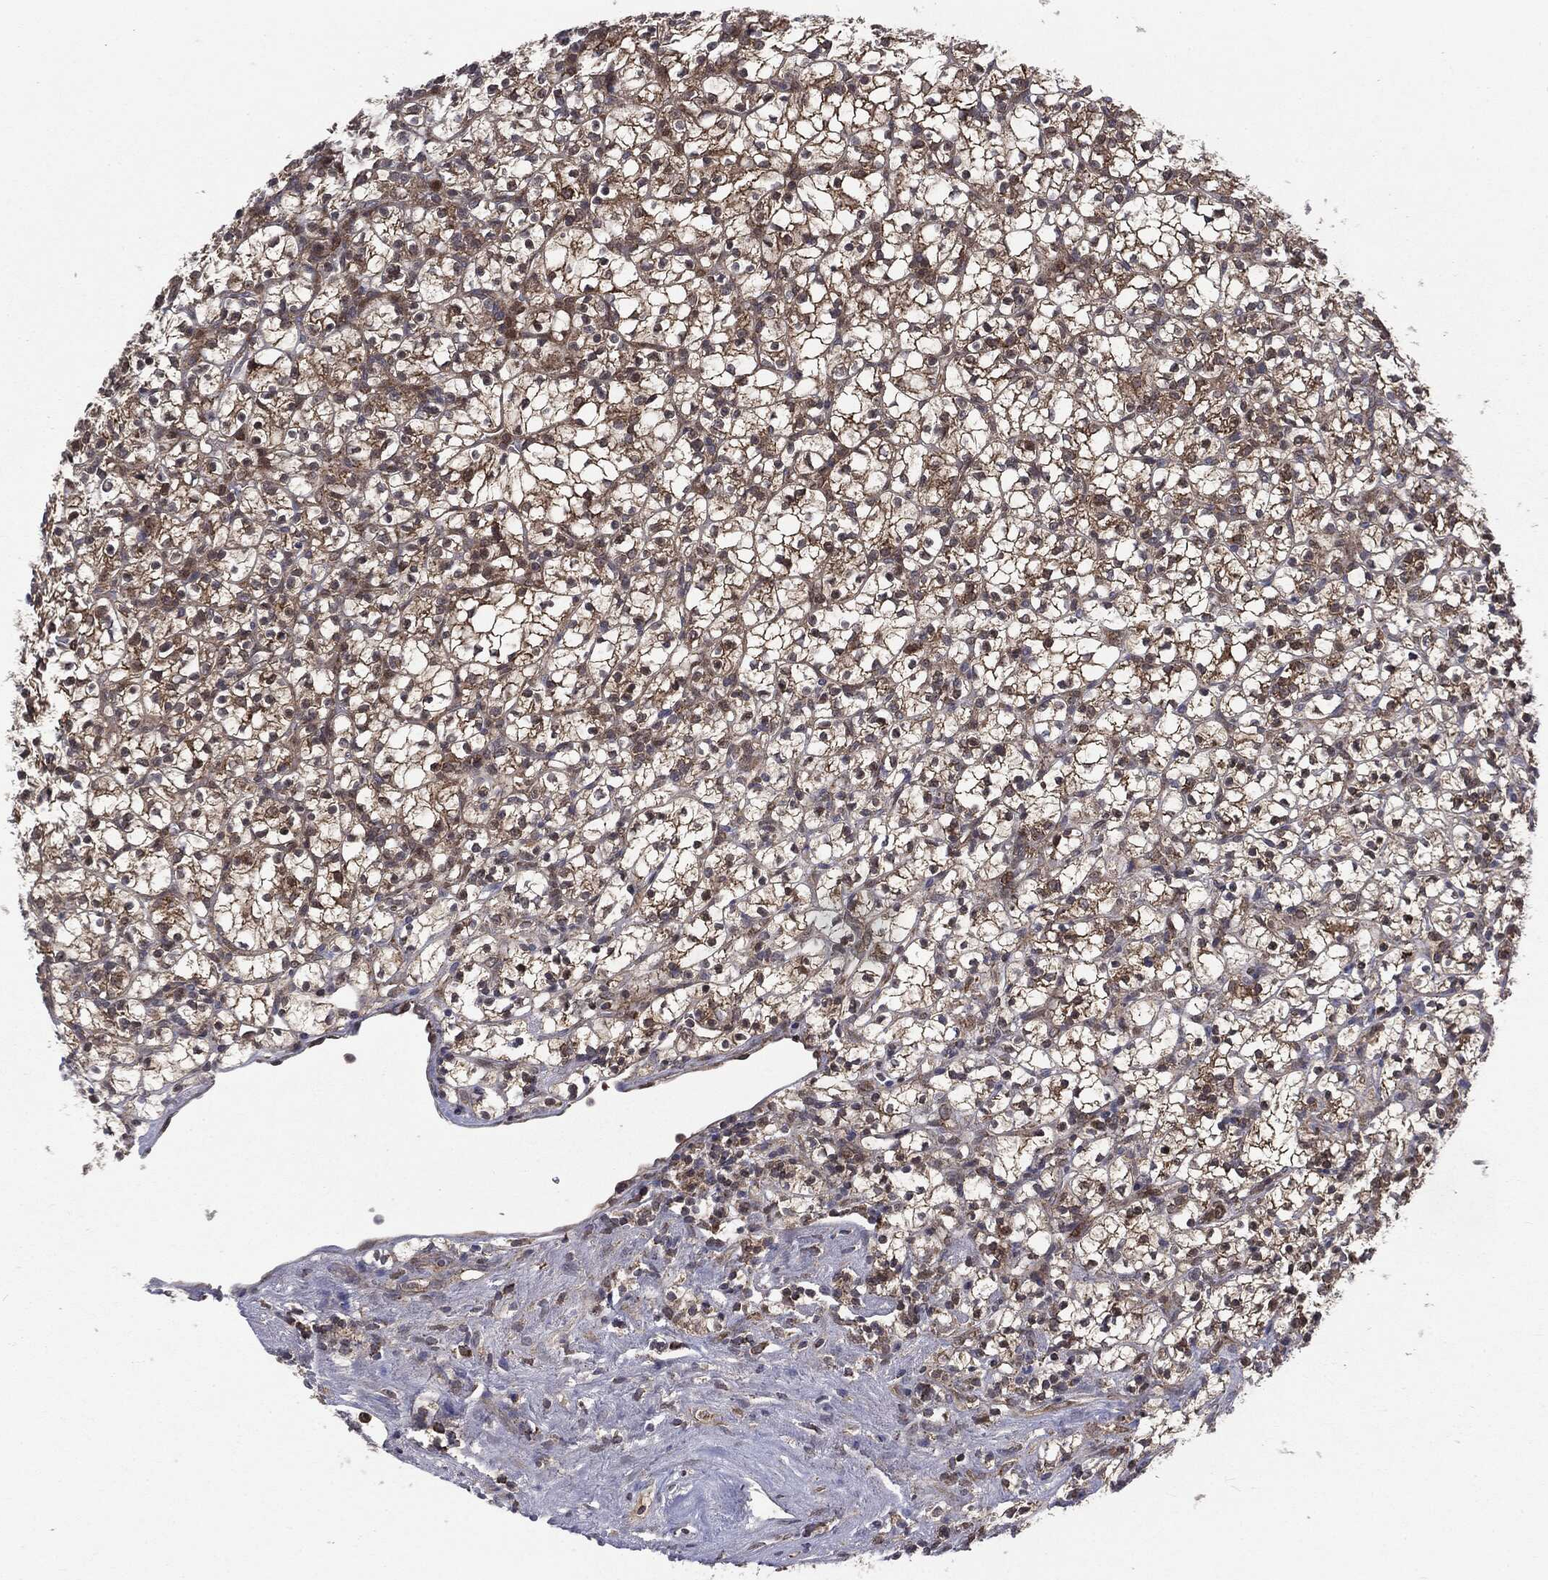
{"staining": {"intensity": "moderate", "quantity": "25%-75%", "location": "cytoplasmic/membranous"}, "tissue": "renal cancer", "cell_type": "Tumor cells", "image_type": "cancer", "snomed": [{"axis": "morphology", "description": "Adenocarcinoma, NOS"}, {"axis": "topography", "description": "Kidney"}], "caption": "Moderate cytoplasmic/membranous expression is appreciated in approximately 25%-75% of tumor cells in renal adenocarcinoma.", "gene": "PTPA", "patient": {"sex": "female", "age": 89}}